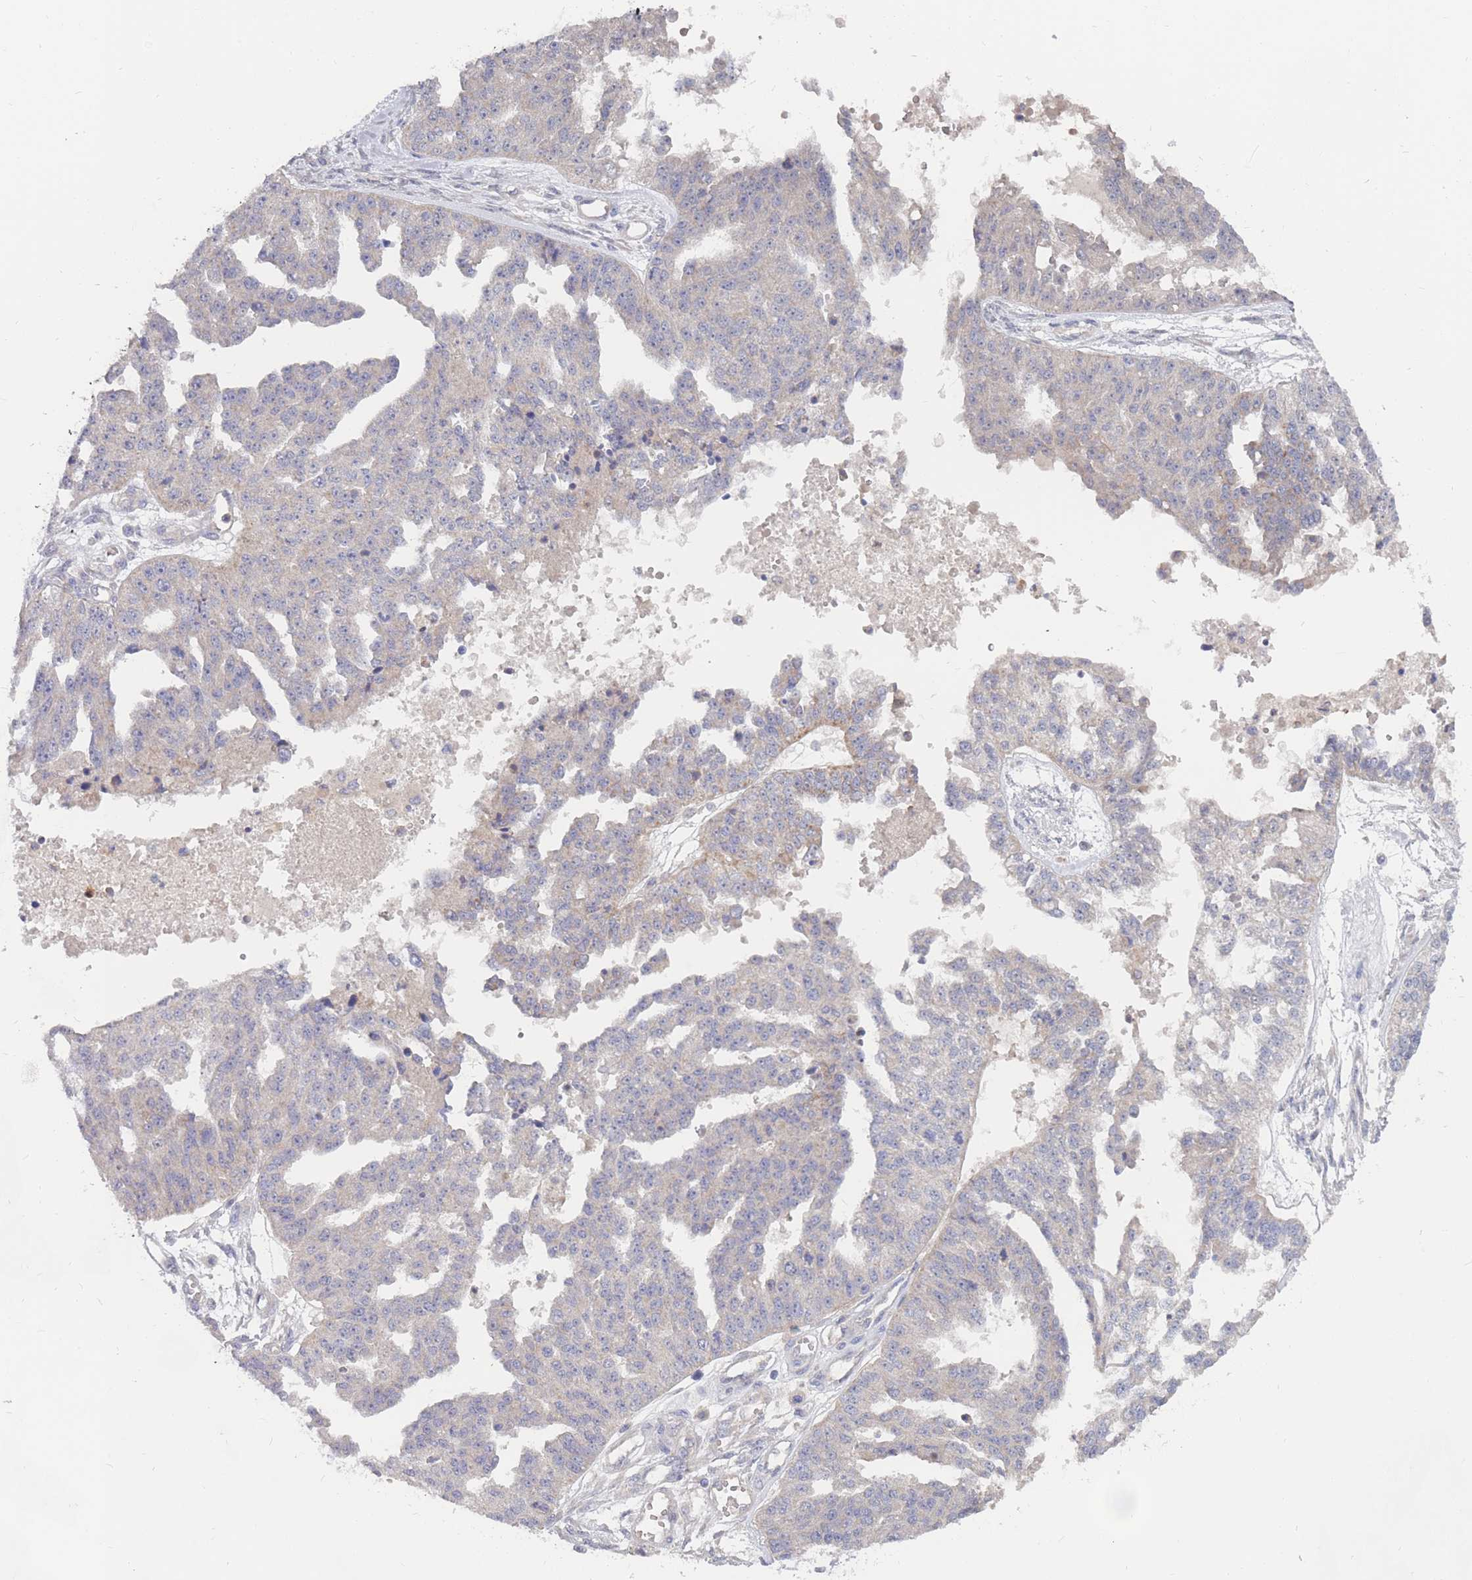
{"staining": {"intensity": "negative", "quantity": "none", "location": "none"}, "tissue": "ovarian cancer", "cell_type": "Tumor cells", "image_type": "cancer", "snomed": [{"axis": "morphology", "description": "Cystadenocarcinoma, serous, NOS"}, {"axis": "topography", "description": "Ovary"}], "caption": "Immunohistochemistry image of human ovarian serous cystadenocarcinoma stained for a protein (brown), which shows no staining in tumor cells.", "gene": "NUB1", "patient": {"sex": "female", "age": 58}}